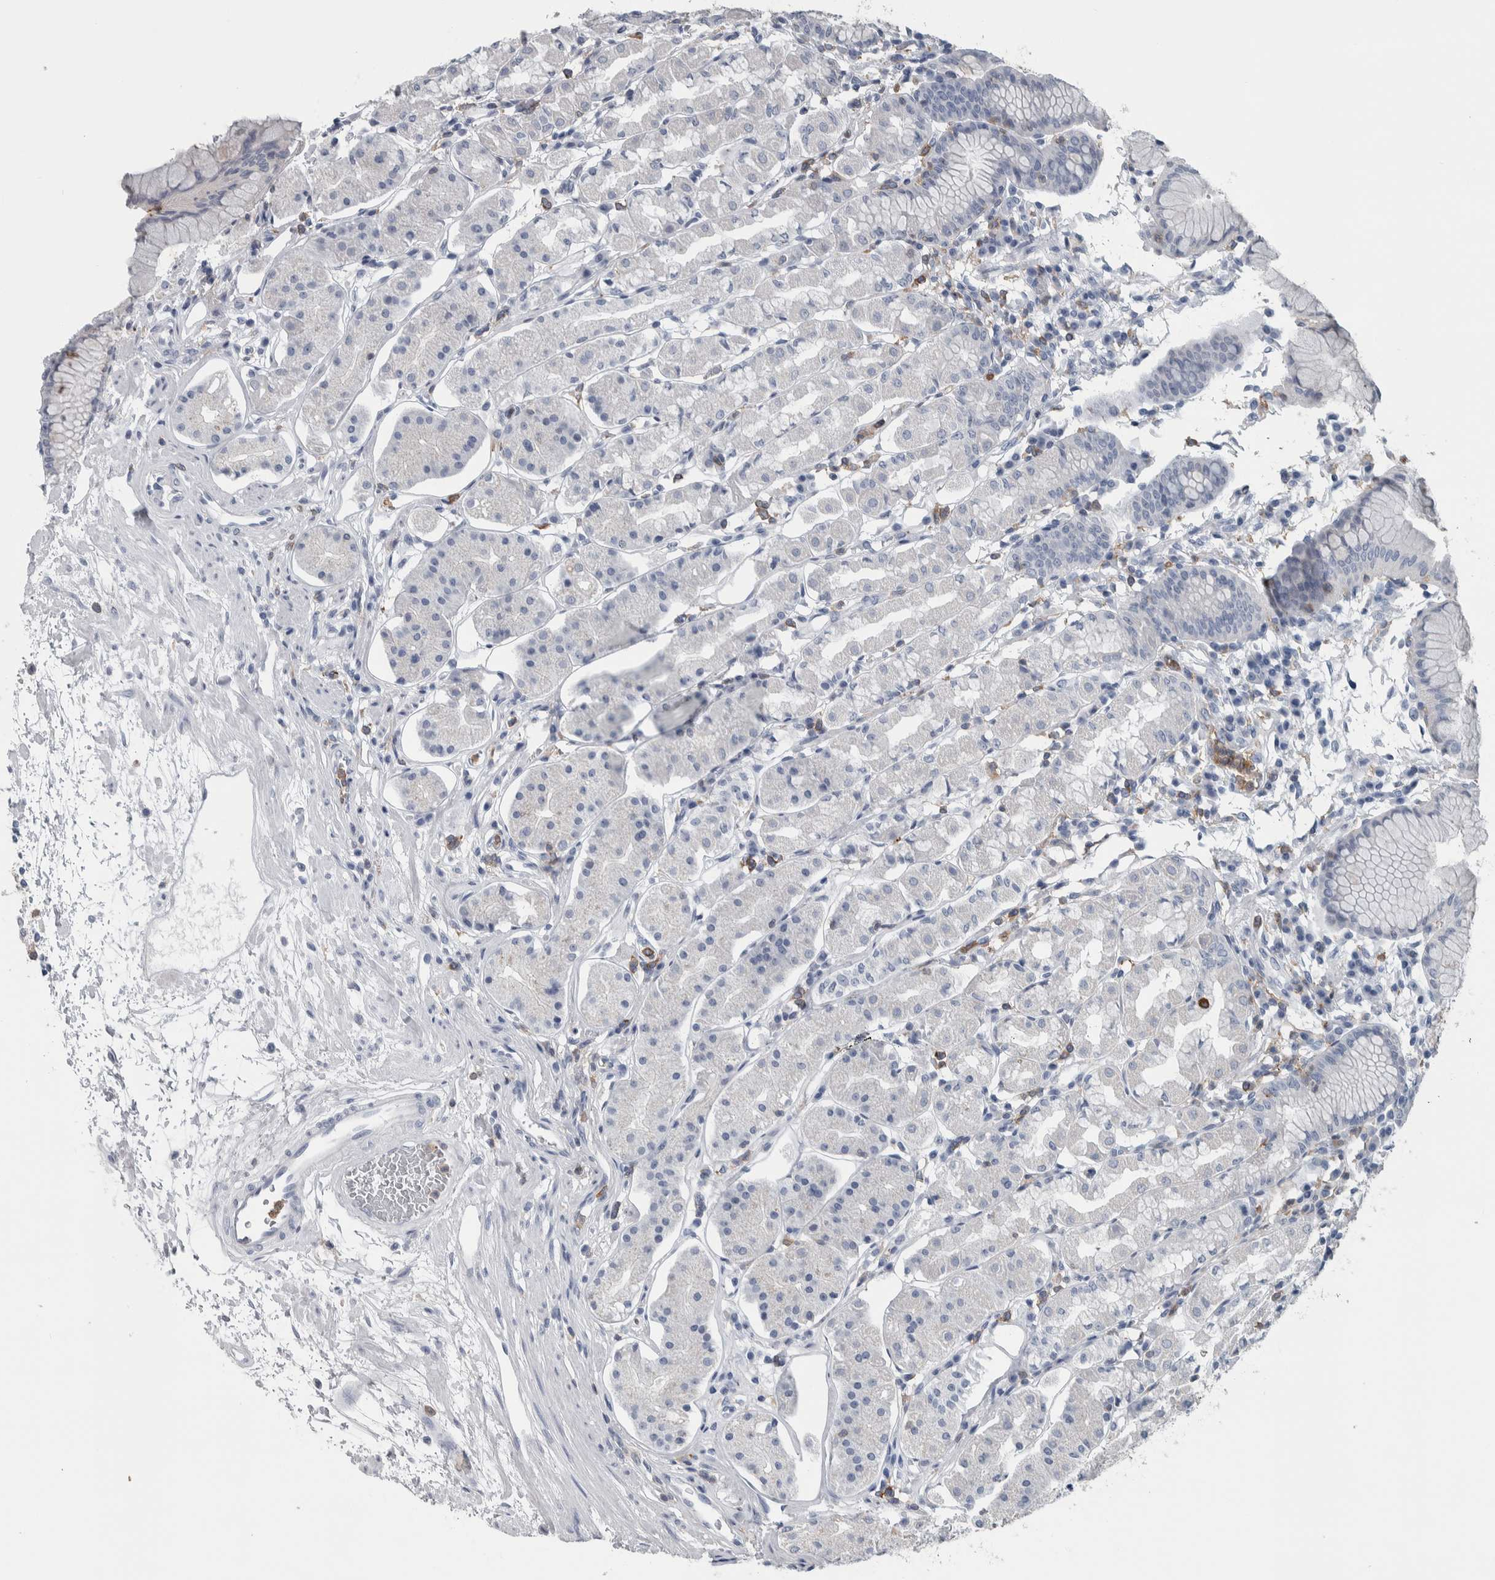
{"staining": {"intensity": "negative", "quantity": "none", "location": "none"}, "tissue": "stomach", "cell_type": "Glandular cells", "image_type": "normal", "snomed": [{"axis": "morphology", "description": "Normal tissue, NOS"}, {"axis": "topography", "description": "Stomach"}, {"axis": "topography", "description": "Stomach, lower"}], "caption": "Stomach stained for a protein using immunohistochemistry (IHC) exhibits no expression glandular cells.", "gene": "SKAP2", "patient": {"sex": "female", "age": 56}}